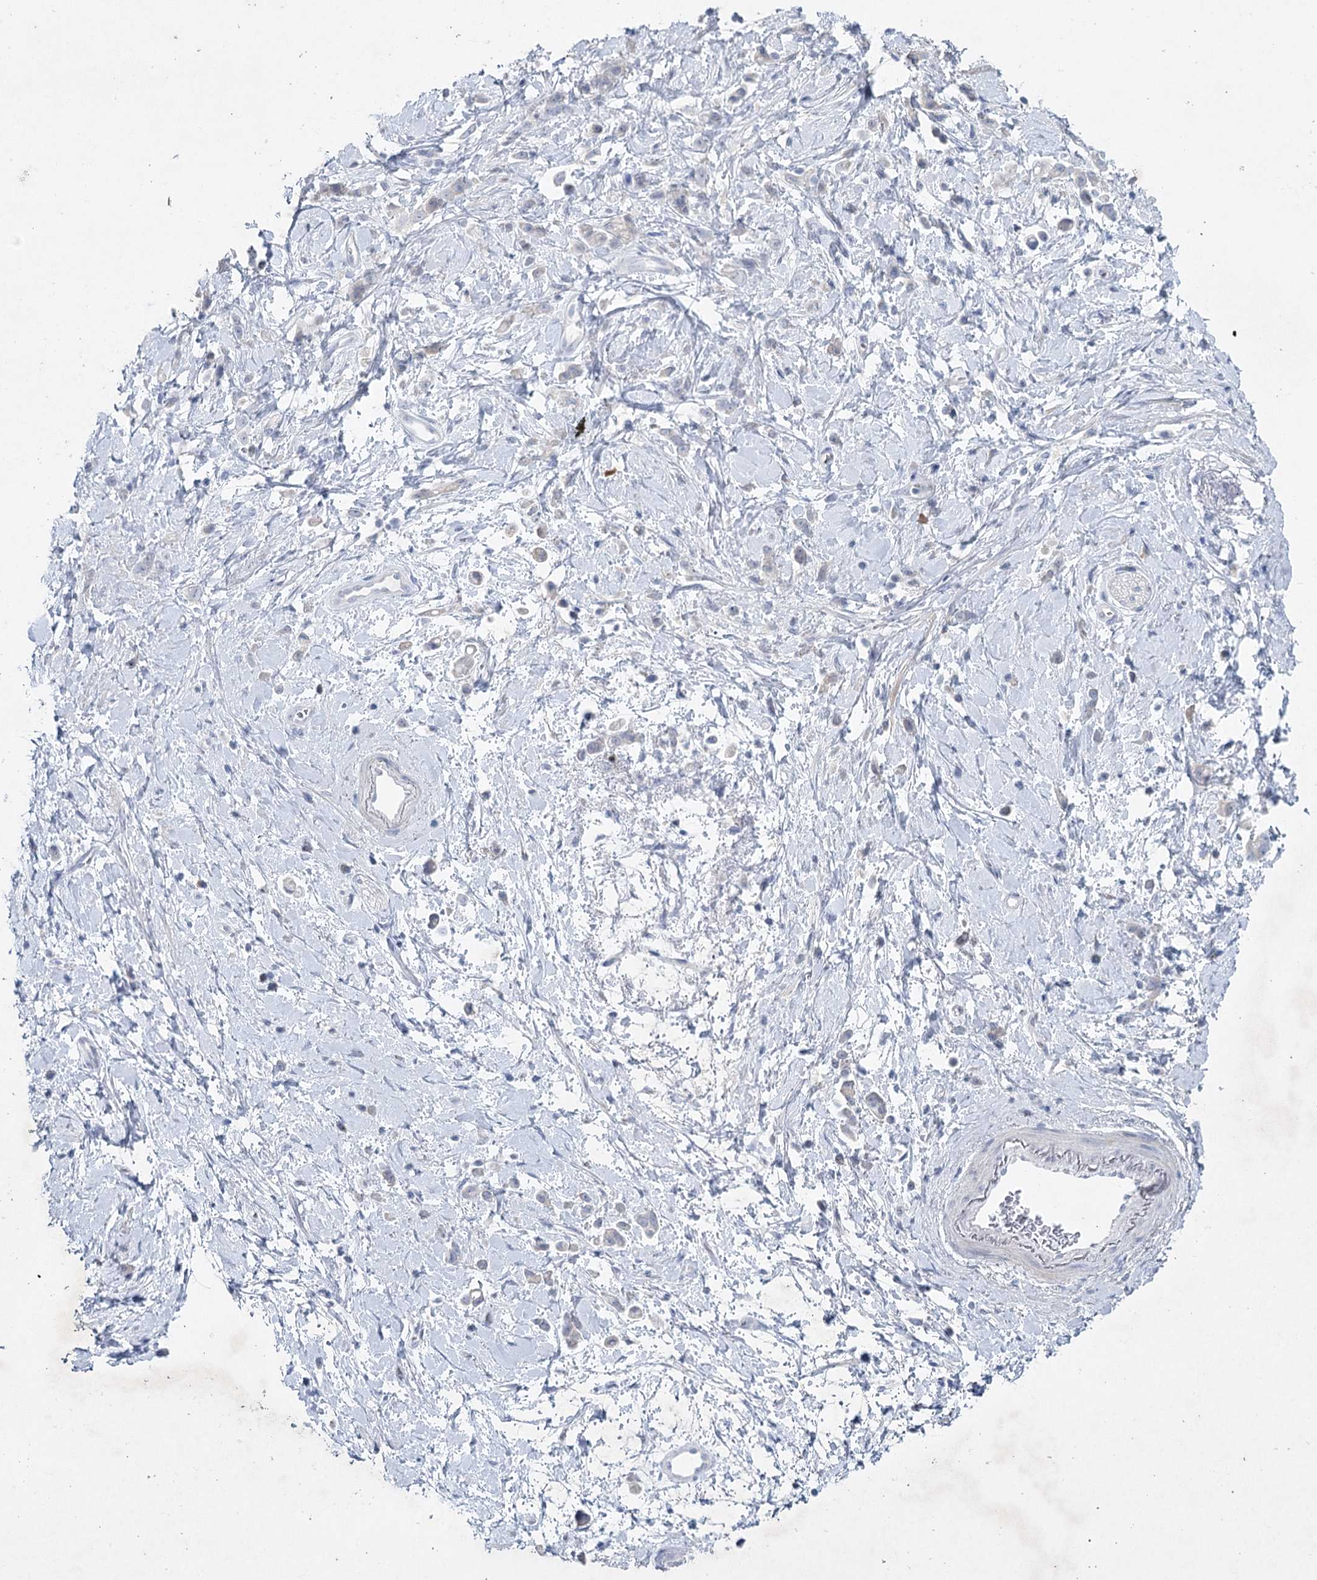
{"staining": {"intensity": "negative", "quantity": "none", "location": "none"}, "tissue": "stomach cancer", "cell_type": "Tumor cells", "image_type": "cancer", "snomed": [{"axis": "morphology", "description": "Adenocarcinoma, NOS"}, {"axis": "topography", "description": "Stomach"}], "caption": "There is no significant staining in tumor cells of stomach adenocarcinoma.", "gene": "MAP3K13", "patient": {"sex": "female", "age": 60}}